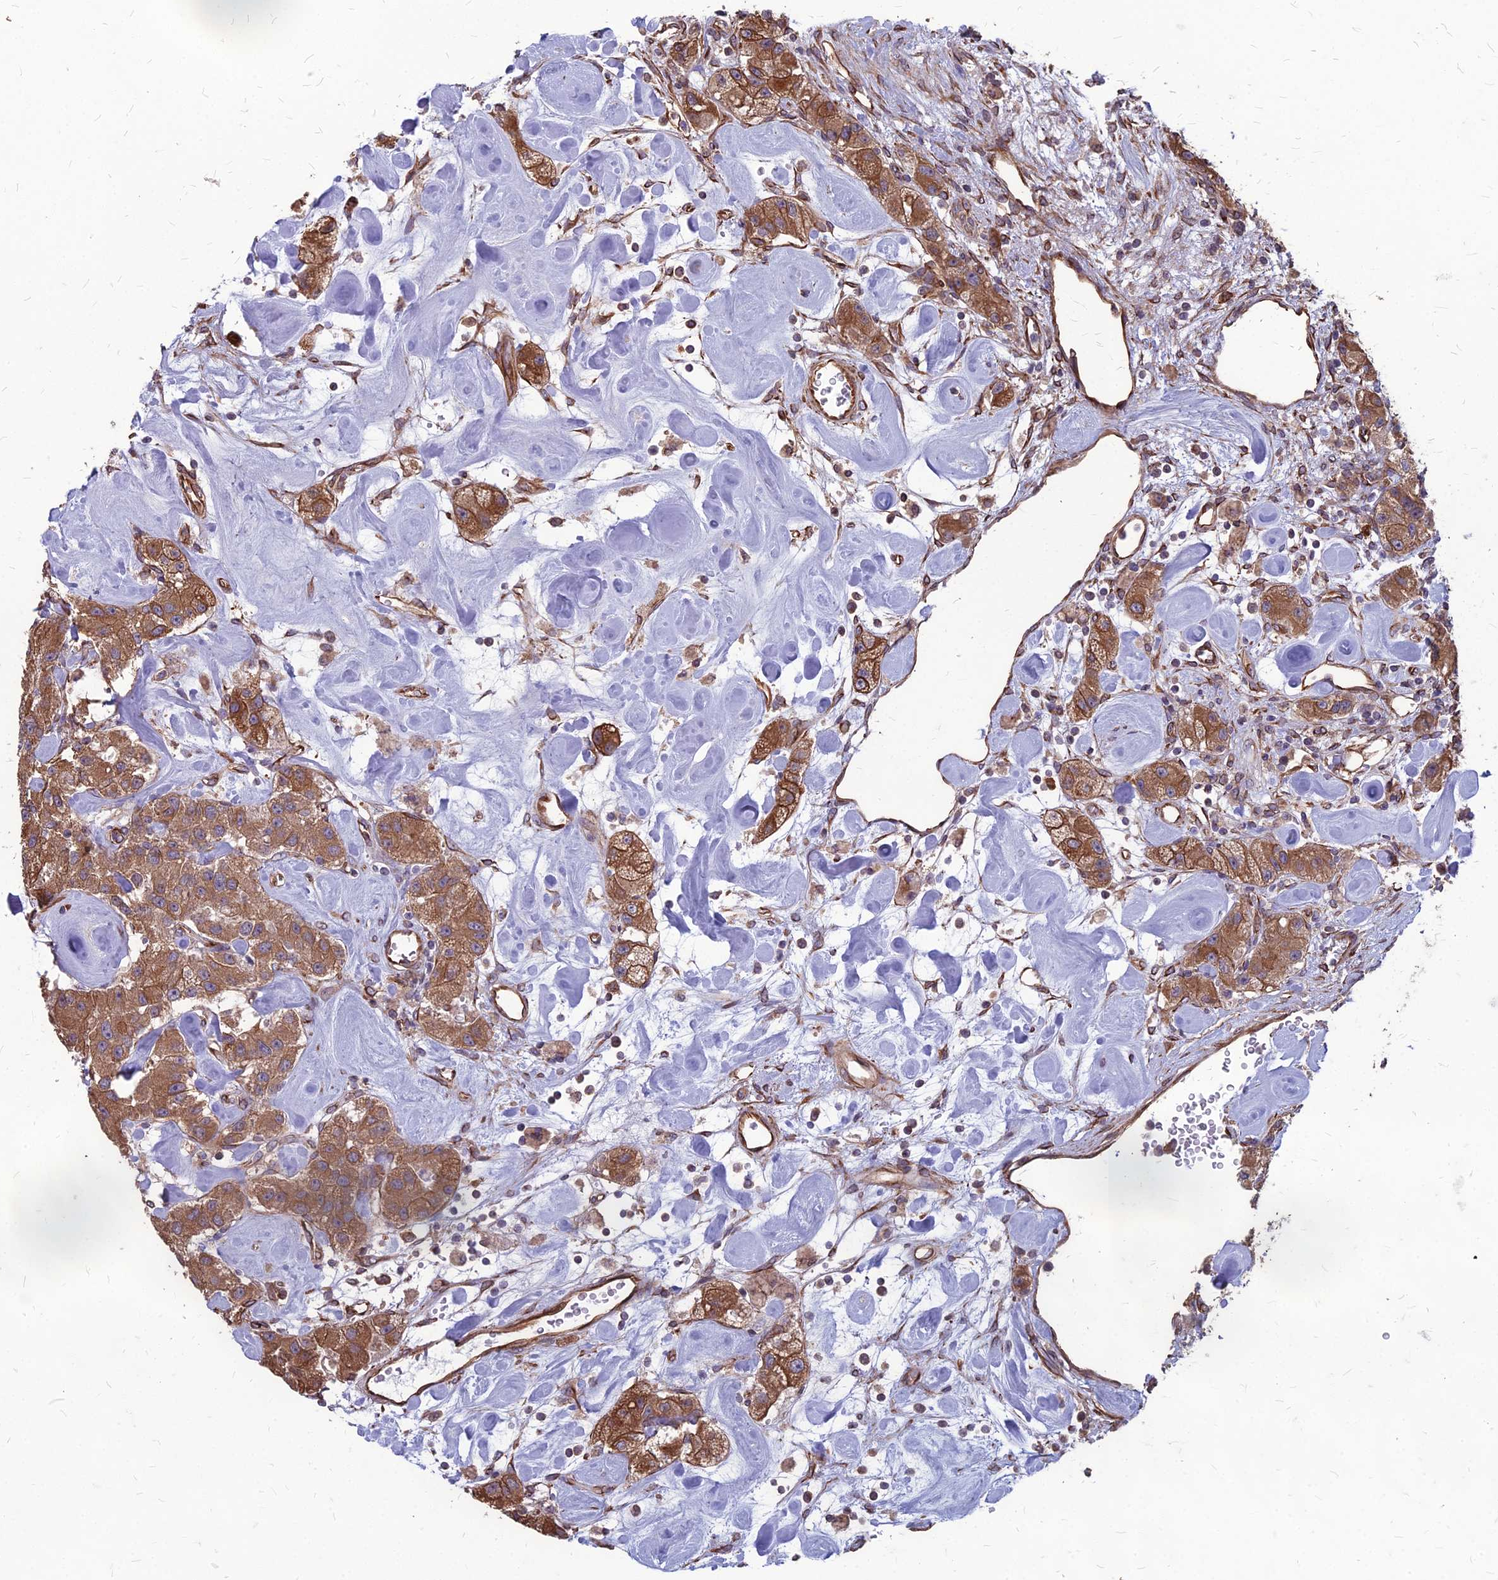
{"staining": {"intensity": "moderate", "quantity": ">75%", "location": "cytoplasmic/membranous"}, "tissue": "carcinoid", "cell_type": "Tumor cells", "image_type": "cancer", "snomed": [{"axis": "morphology", "description": "Carcinoid, malignant, NOS"}, {"axis": "topography", "description": "Pancreas"}], "caption": "Human carcinoid stained with a protein marker demonstrates moderate staining in tumor cells.", "gene": "LSM6", "patient": {"sex": "male", "age": 41}}